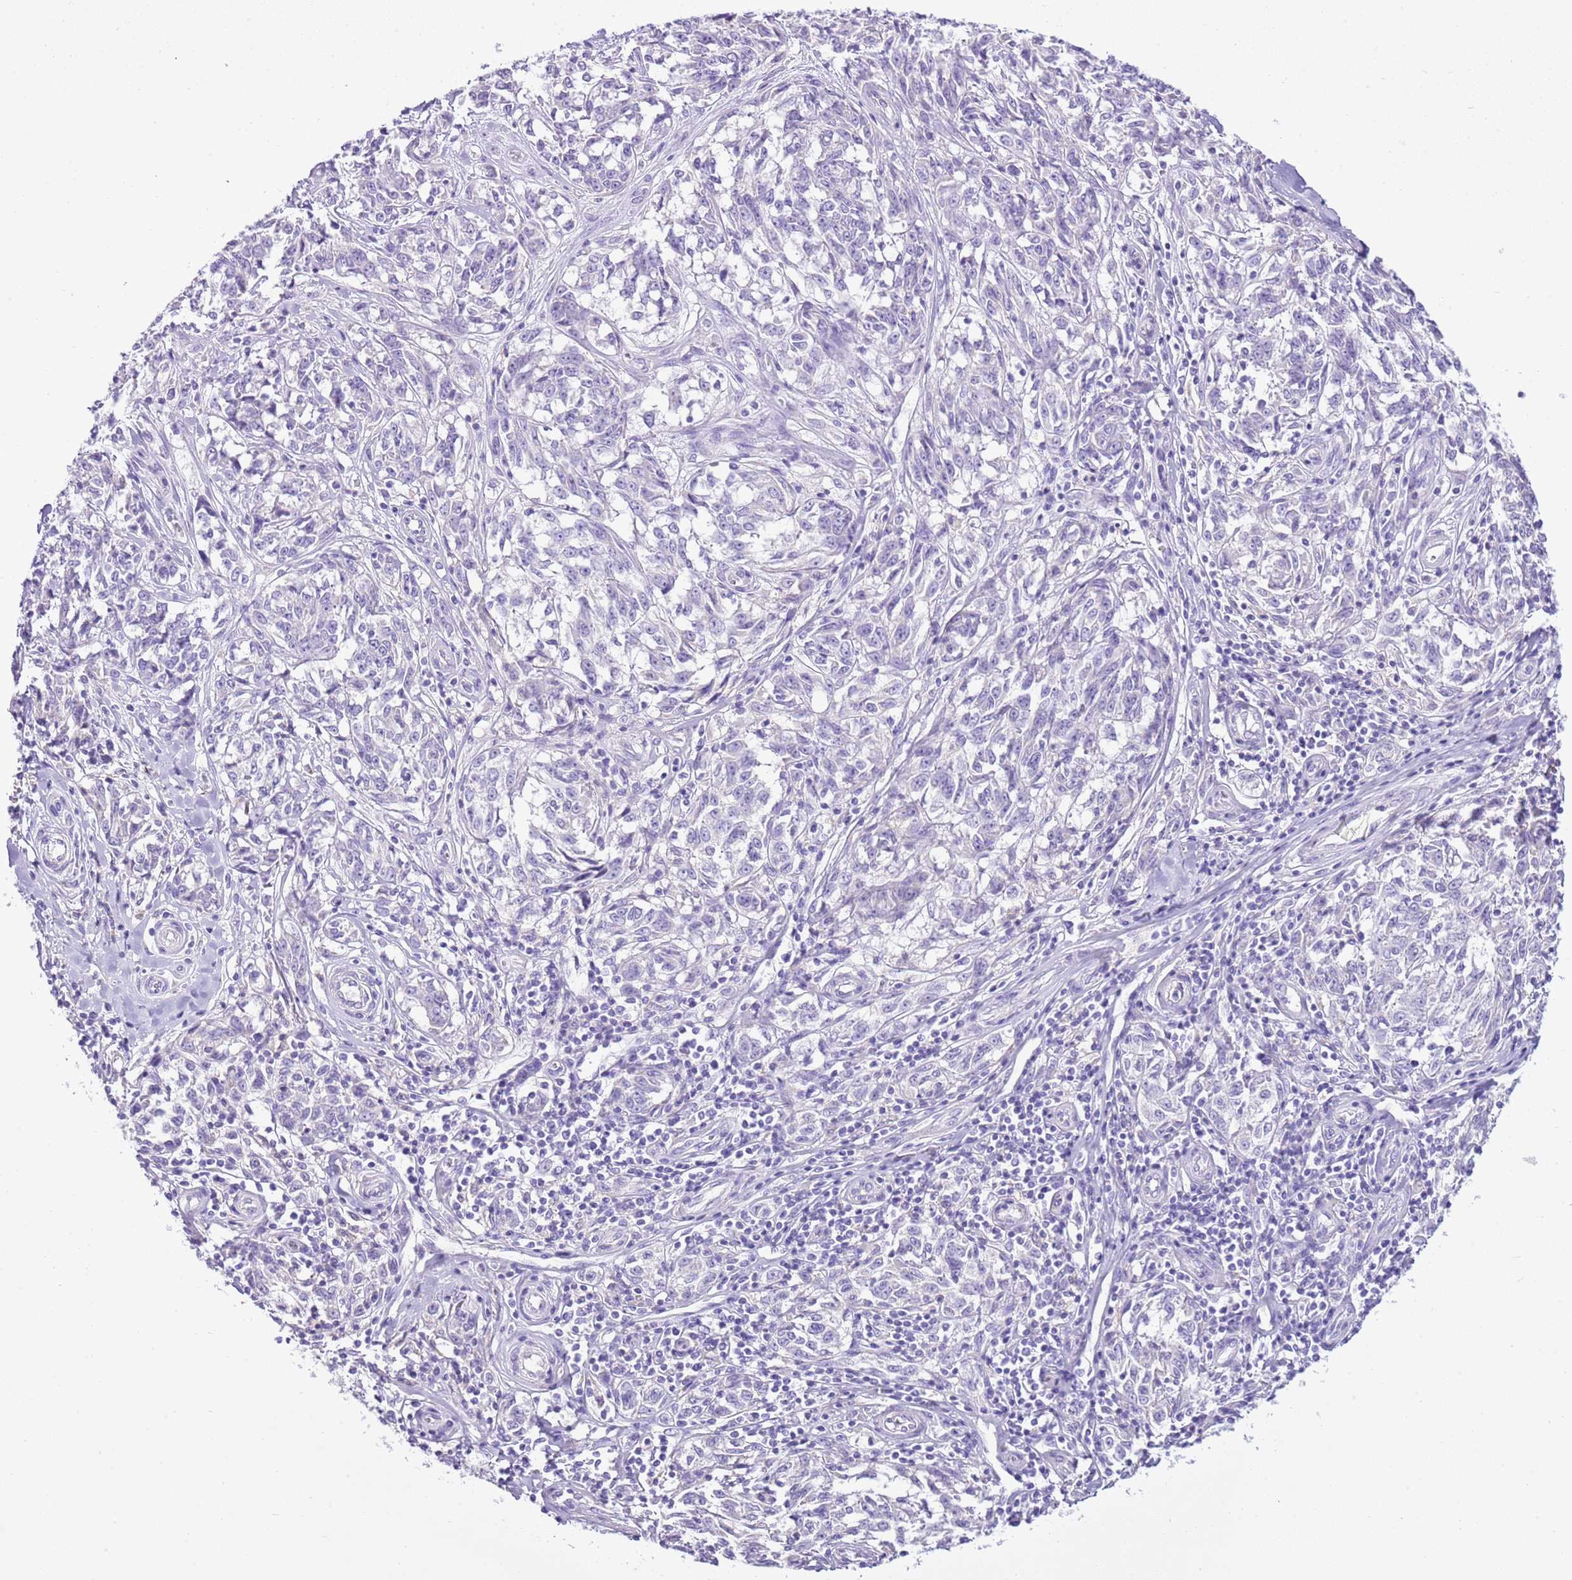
{"staining": {"intensity": "negative", "quantity": "none", "location": "none"}, "tissue": "melanoma", "cell_type": "Tumor cells", "image_type": "cancer", "snomed": [{"axis": "morphology", "description": "Normal tissue, NOS"}, {"axis": "morphology", "description": "Malignant melanoma, NOS"}, {"axis": "topography", "description": "Skin"}], "caption": "Tumor cells show no significant protein staining in melanoma.", "gene": "AAR2", "patient": {"sex": "female", "age": 64}}